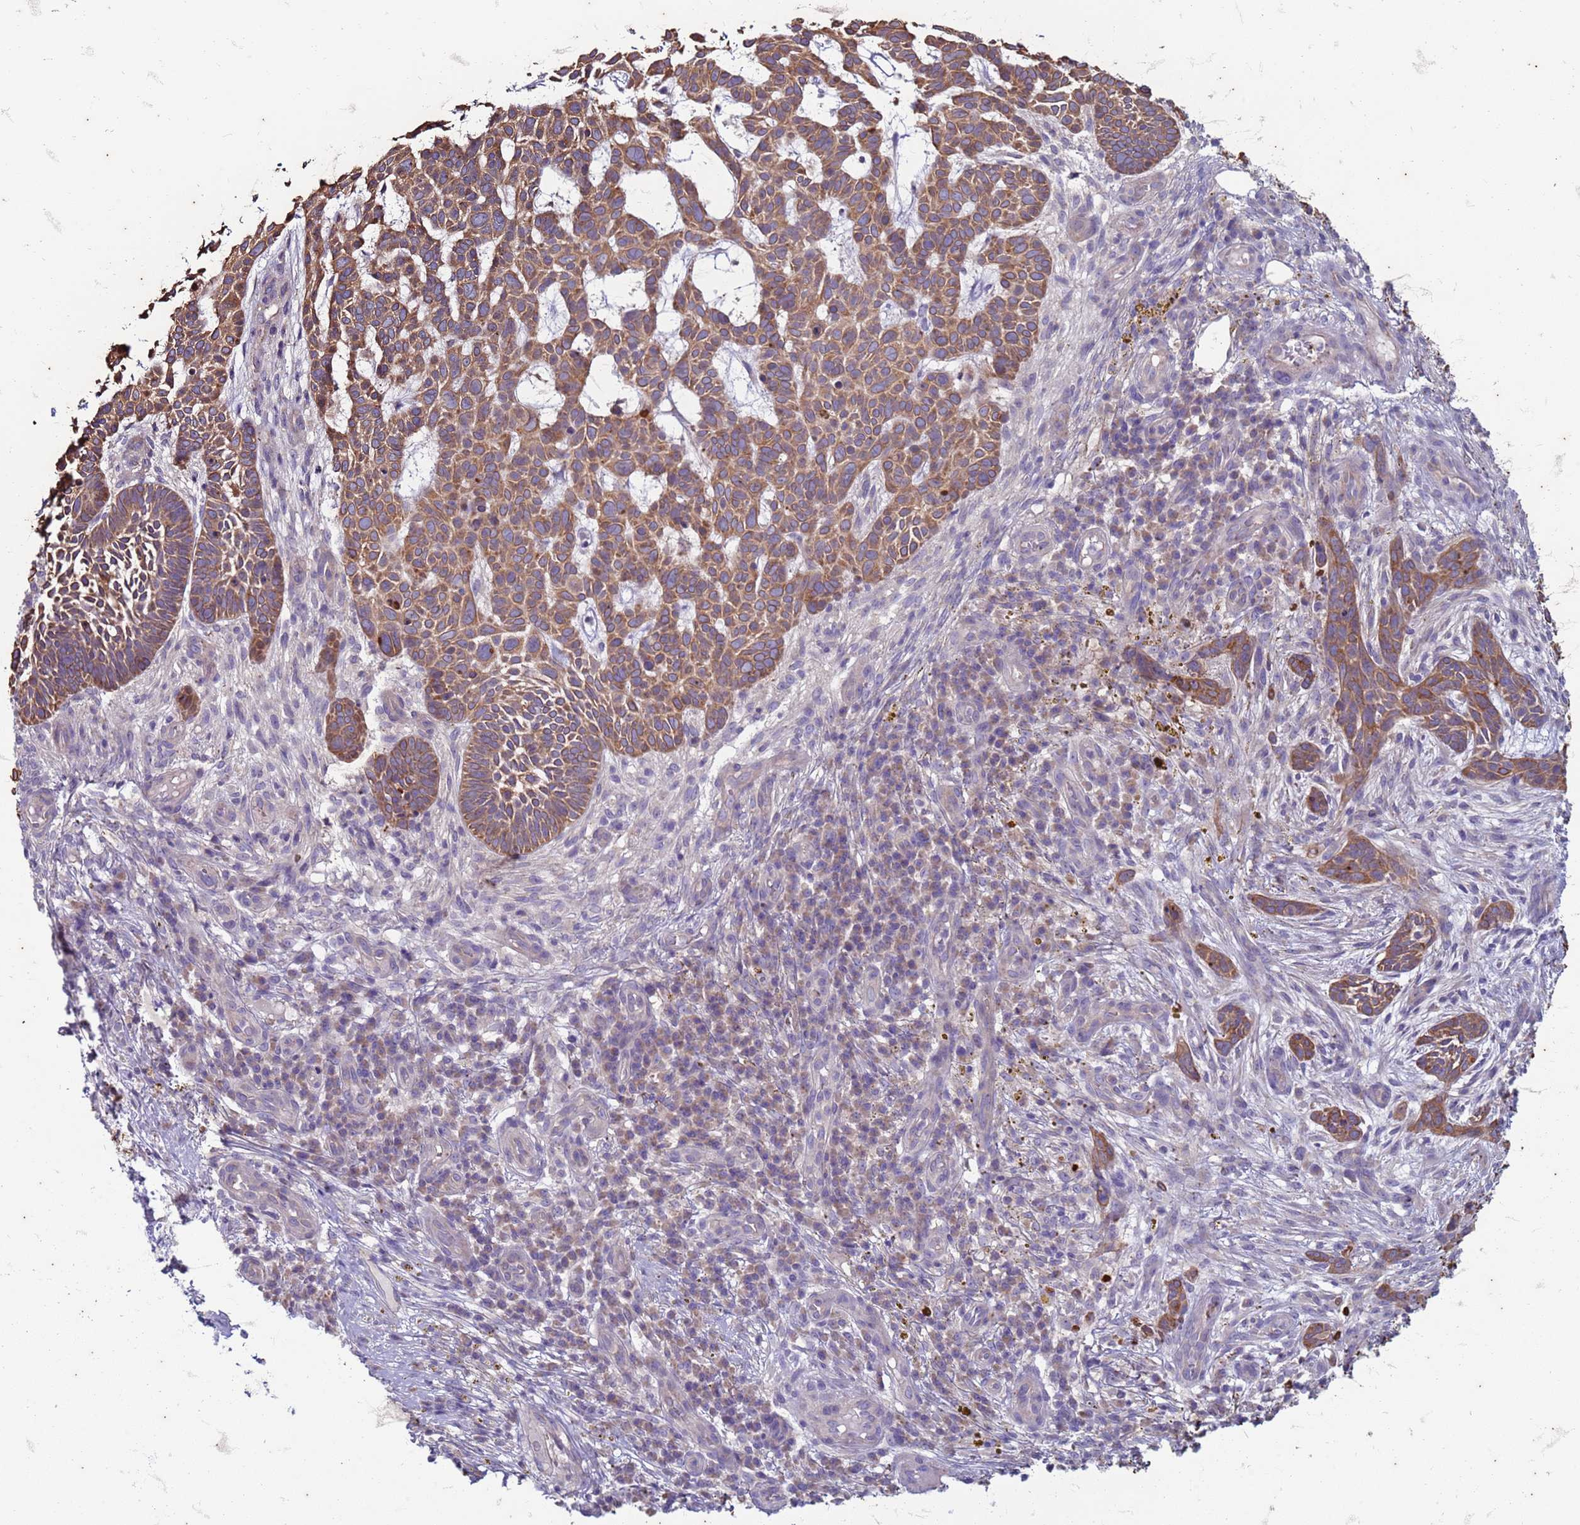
{"staining": {"intensity": "moderate", "quantity": ">75%", "location": "cytoplasmic/membranous"}, "tissue": "skin cancer", "cell_type": "Tumor cells", "image_type": "cancer", "snomed": [{"axis": "morphology", "description": "Basal cell carcinoma"}, {"axis": "topography", "description": "Skin"}], "caption": "A high-resolution histopathology image shows immunohistochemistry (IHC) staining of basal cell carcinoma (skin), which demonstrates moderate cytoplasmic/membranous positivity in about >75% of tumor cells.", "gene": "SUCO", "patient": {"sex": "male", "age": 89}}